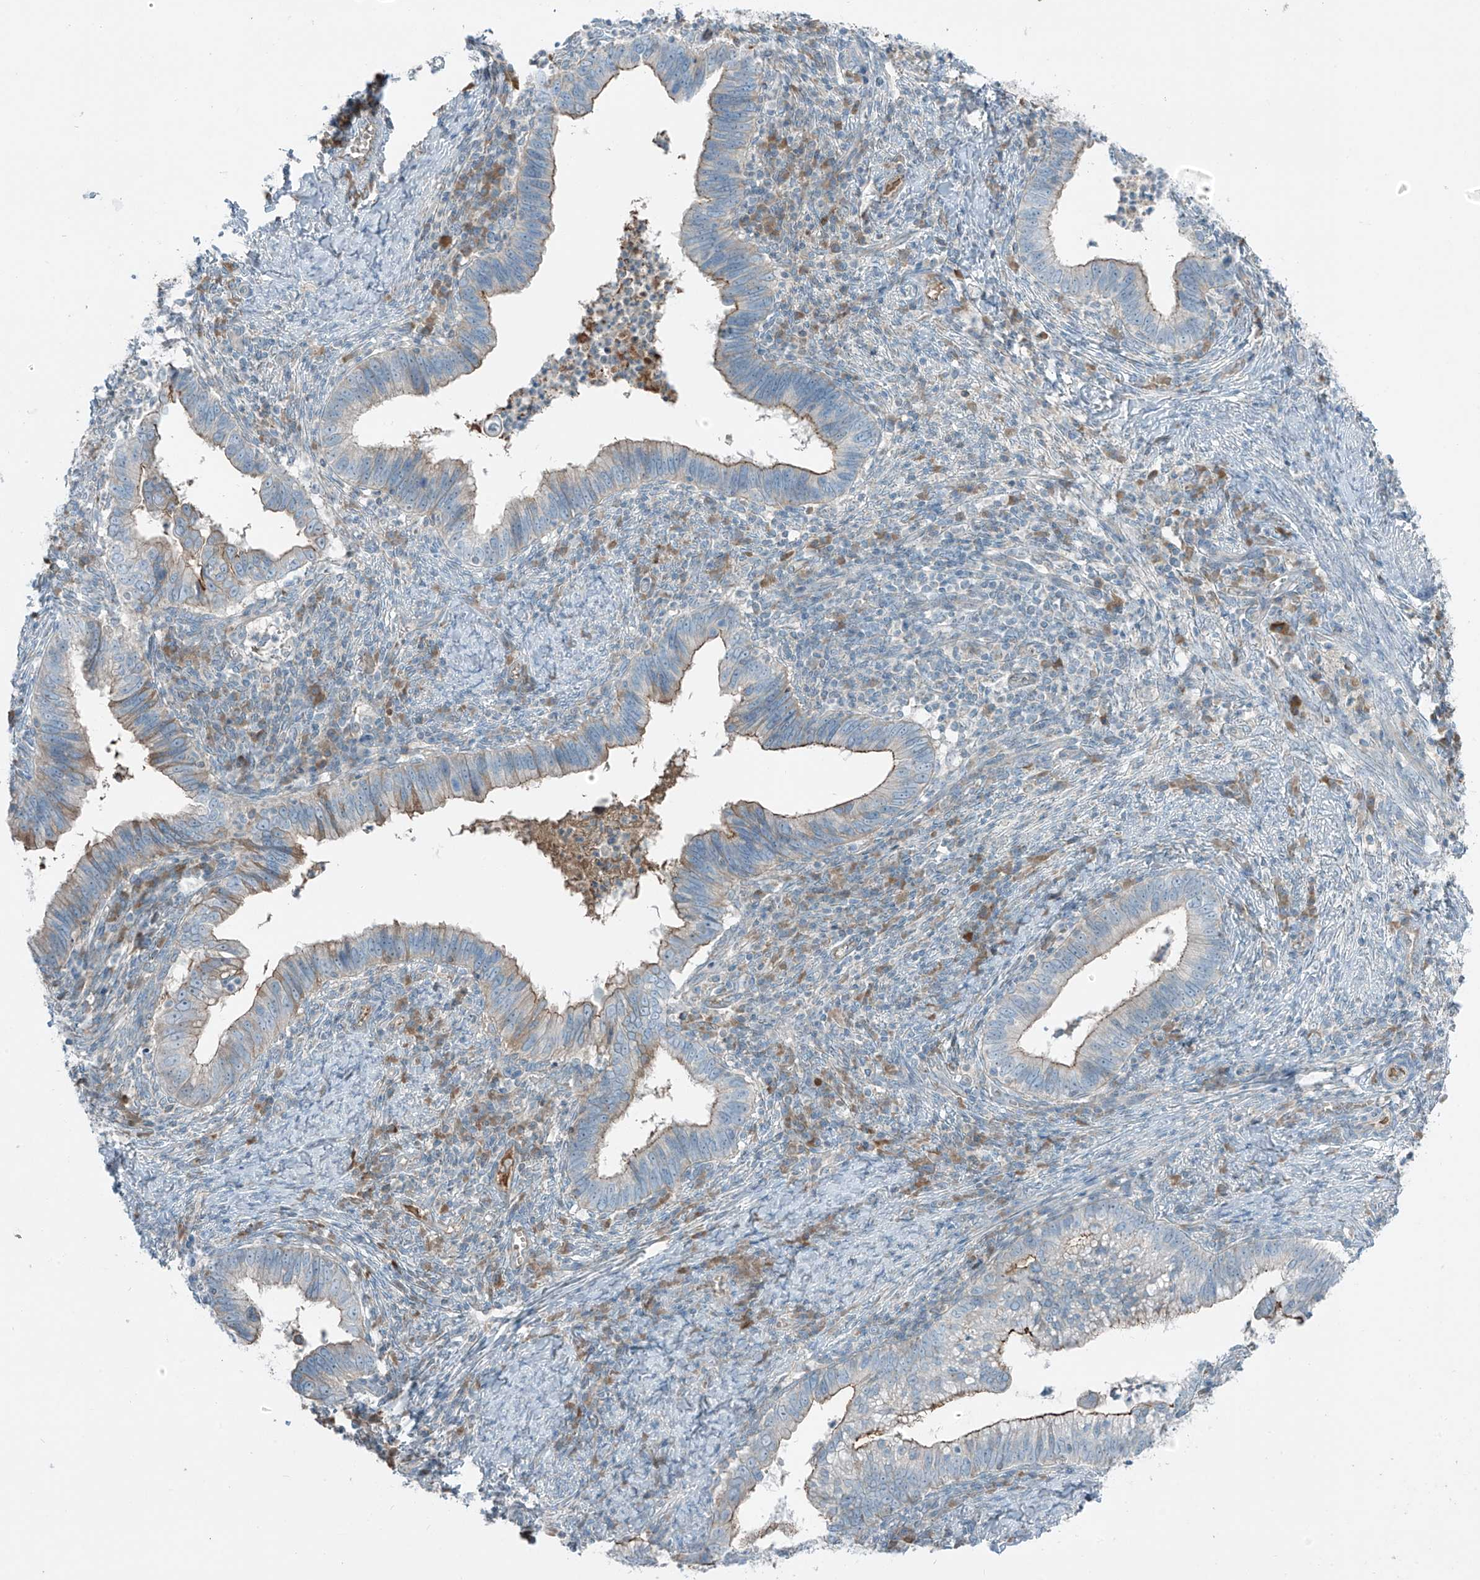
{"staining": {"intensity": "moderate", "quantity": "<25%", "location": "cytoplasmic/membranous"}, "tissue": "cervical cancer", "cell_type": "Tumor cells", "image_type": "cancer", "snomed": [{"axis": "morphology", "description": "Adenocarcinoma, NOS"}, {"axis": "topography", "description": "Cervix"}], "caption": "Protein expression analysis of human cervical cancer (adenocarcinoma) reveals moderate cytoplasmic/membranous expression in about <25% of tumor cells.", "gene": "FAM131C", "patient": {"sex": "female", "age": 36}}